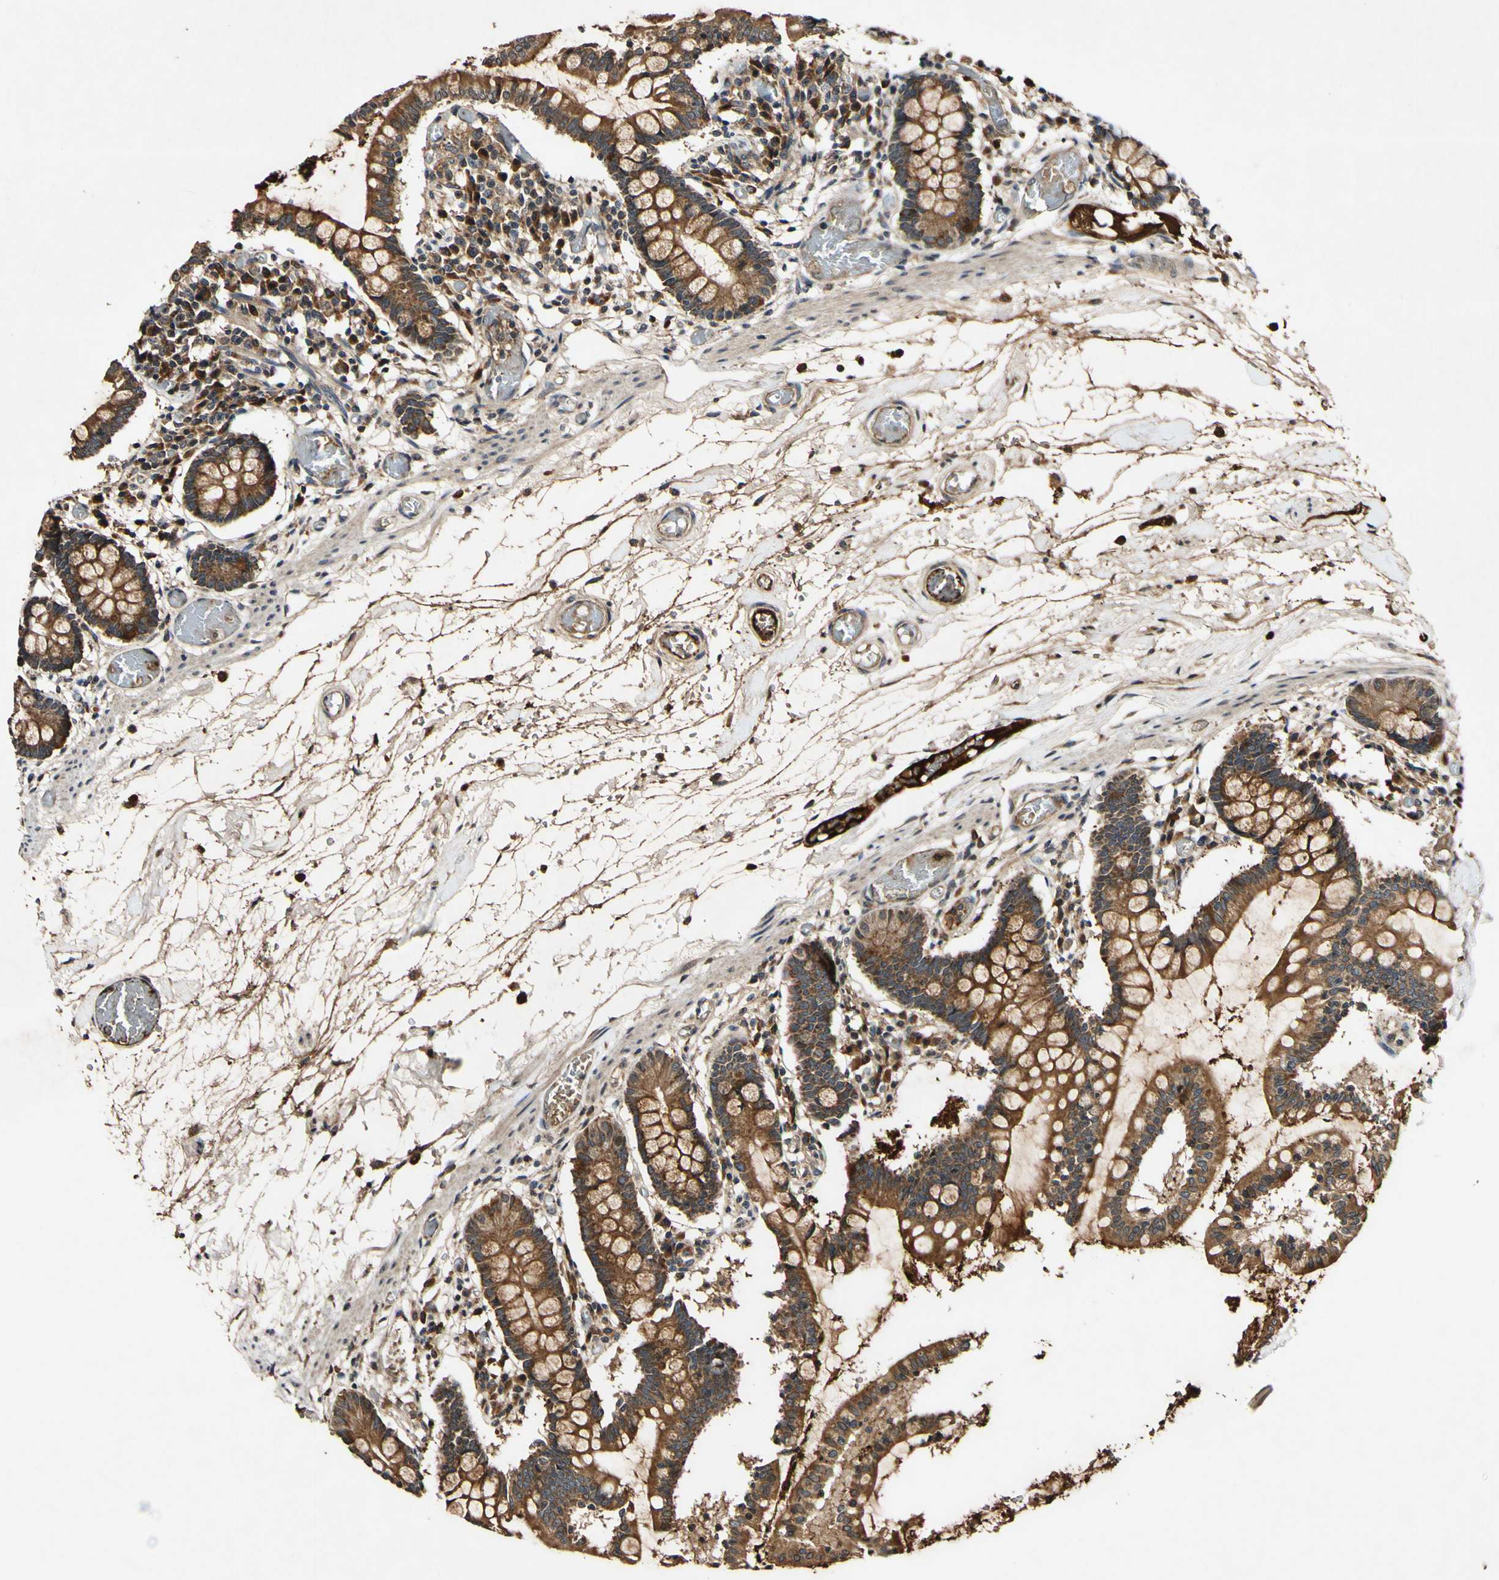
{"staining": {"intensity": "strong", "quantity": ">75%", "location": "cytoplasmic/membranous"}, "tissue": "small intestine", "cell_type": "Glandular cells", "image_type": "normal", "snomed": [{"axis": "morphology", "description": "Normal tissue, NOS"}, {"axis": "topography", "description": "Small intestine"}], "caption": "Immunohistochemical staining of normal small intestine shows >75% levels of strong cytoplasmic/membranous protein positivity in approximately >75% of glandular cells. Using DAB (brown) and hematoxylin (blue) stains, captured at high magnification using brightfield microscopy.", "gene": "PLAT", "patient": {"sex": "female", "age": 61}}